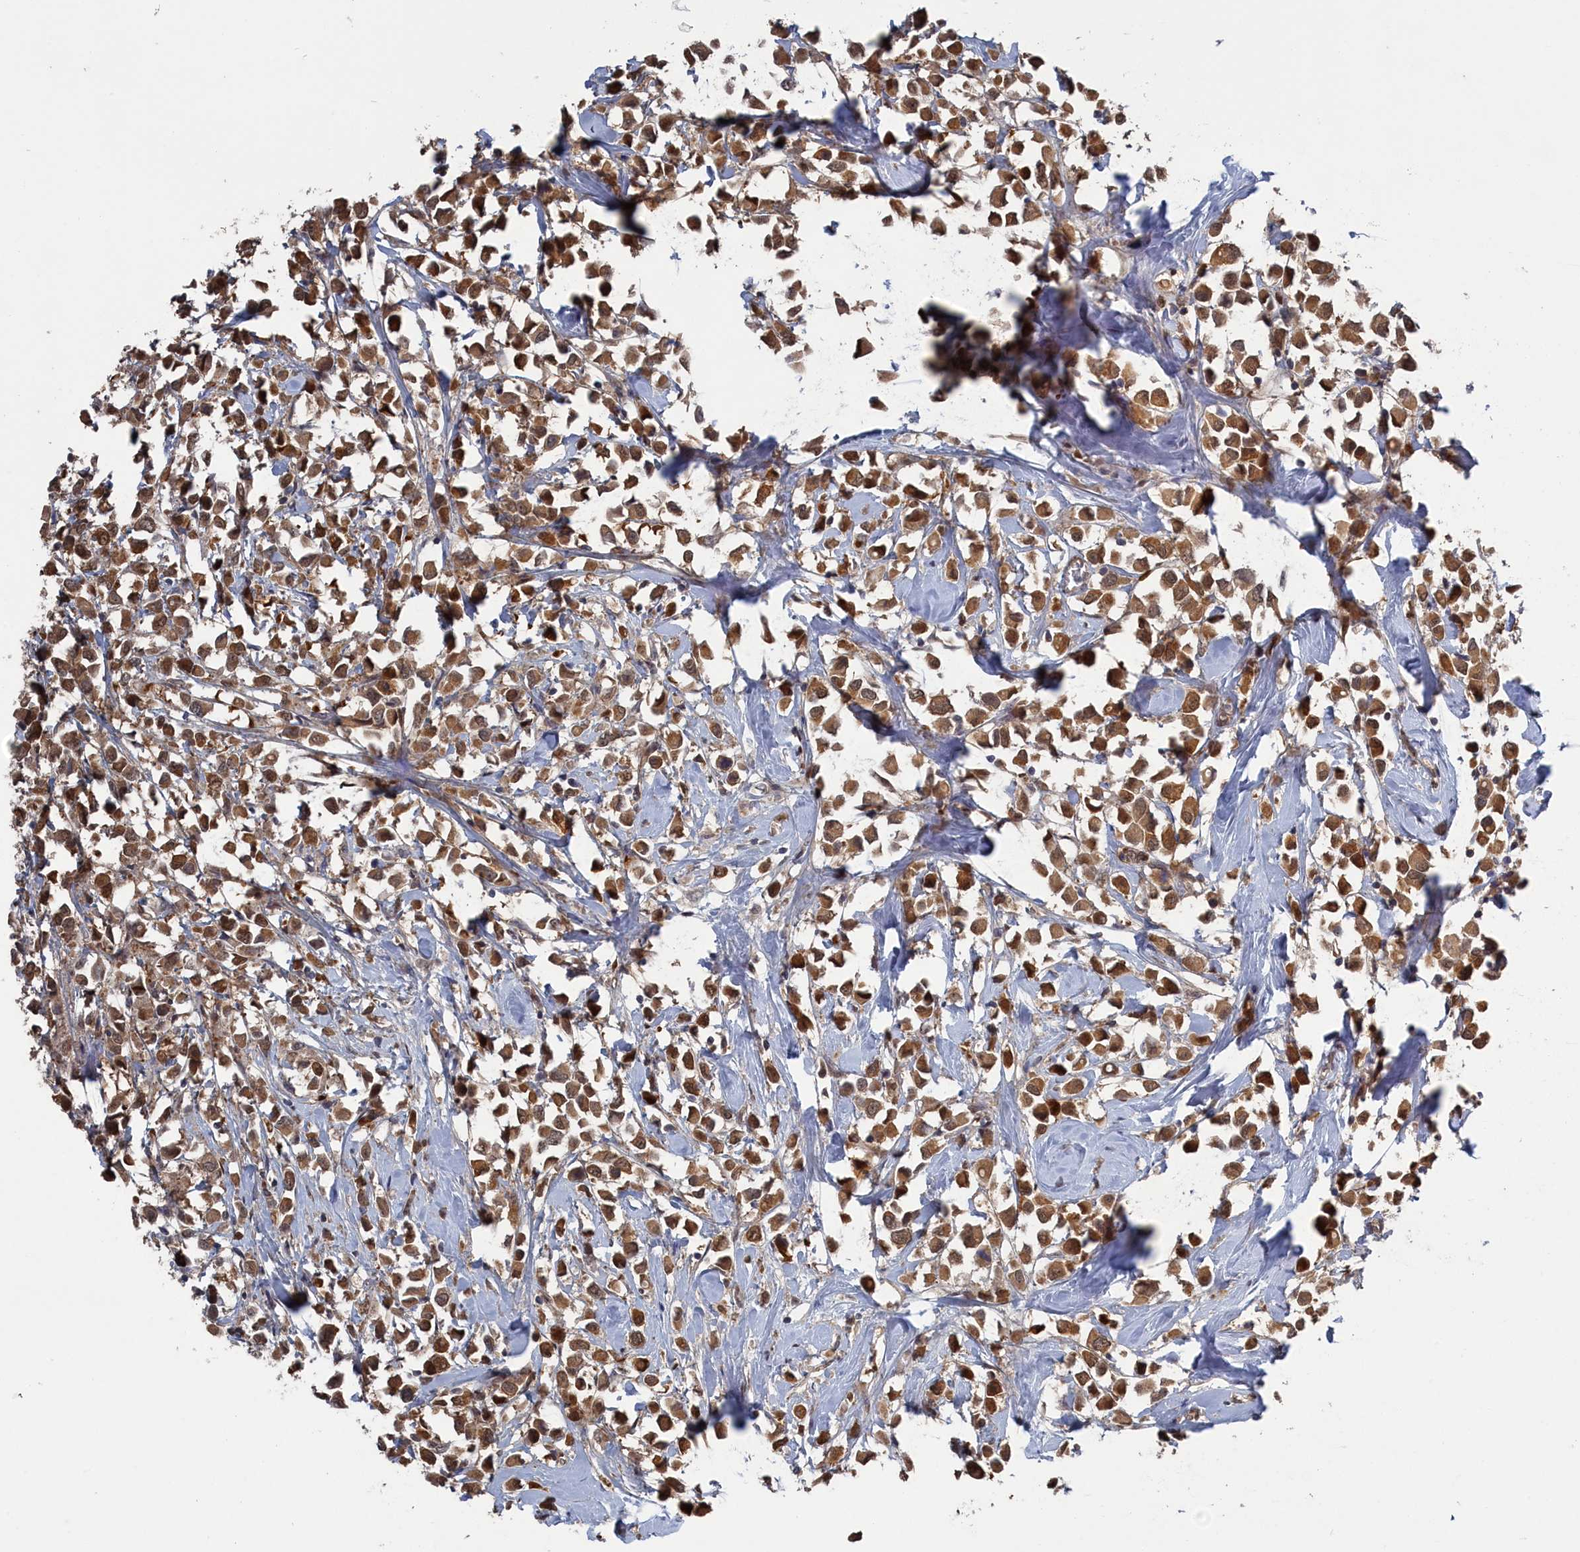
{"staining": {"intensity": "moderate", "quantity": ">75%", "location": "cytoplasmic/membranous"}, "tissue": "breast cancer", "cell_type": "Tumor cells", "image_type": "cancer", "snomed": [{"axis": "morphology", "description": "Duct carcinoma"}, {"axis": "topography", "description": "Breast"}], "caption": "Immunohistochemistry (IHC) of invasive ductal carcinoma (breast) displays medium levels of moderate cytoplasmic/membranous positivity in approximately >75% of tumor cells.", "gene": "IRGQ", "patient": {"sex": "female", "age": 61}}